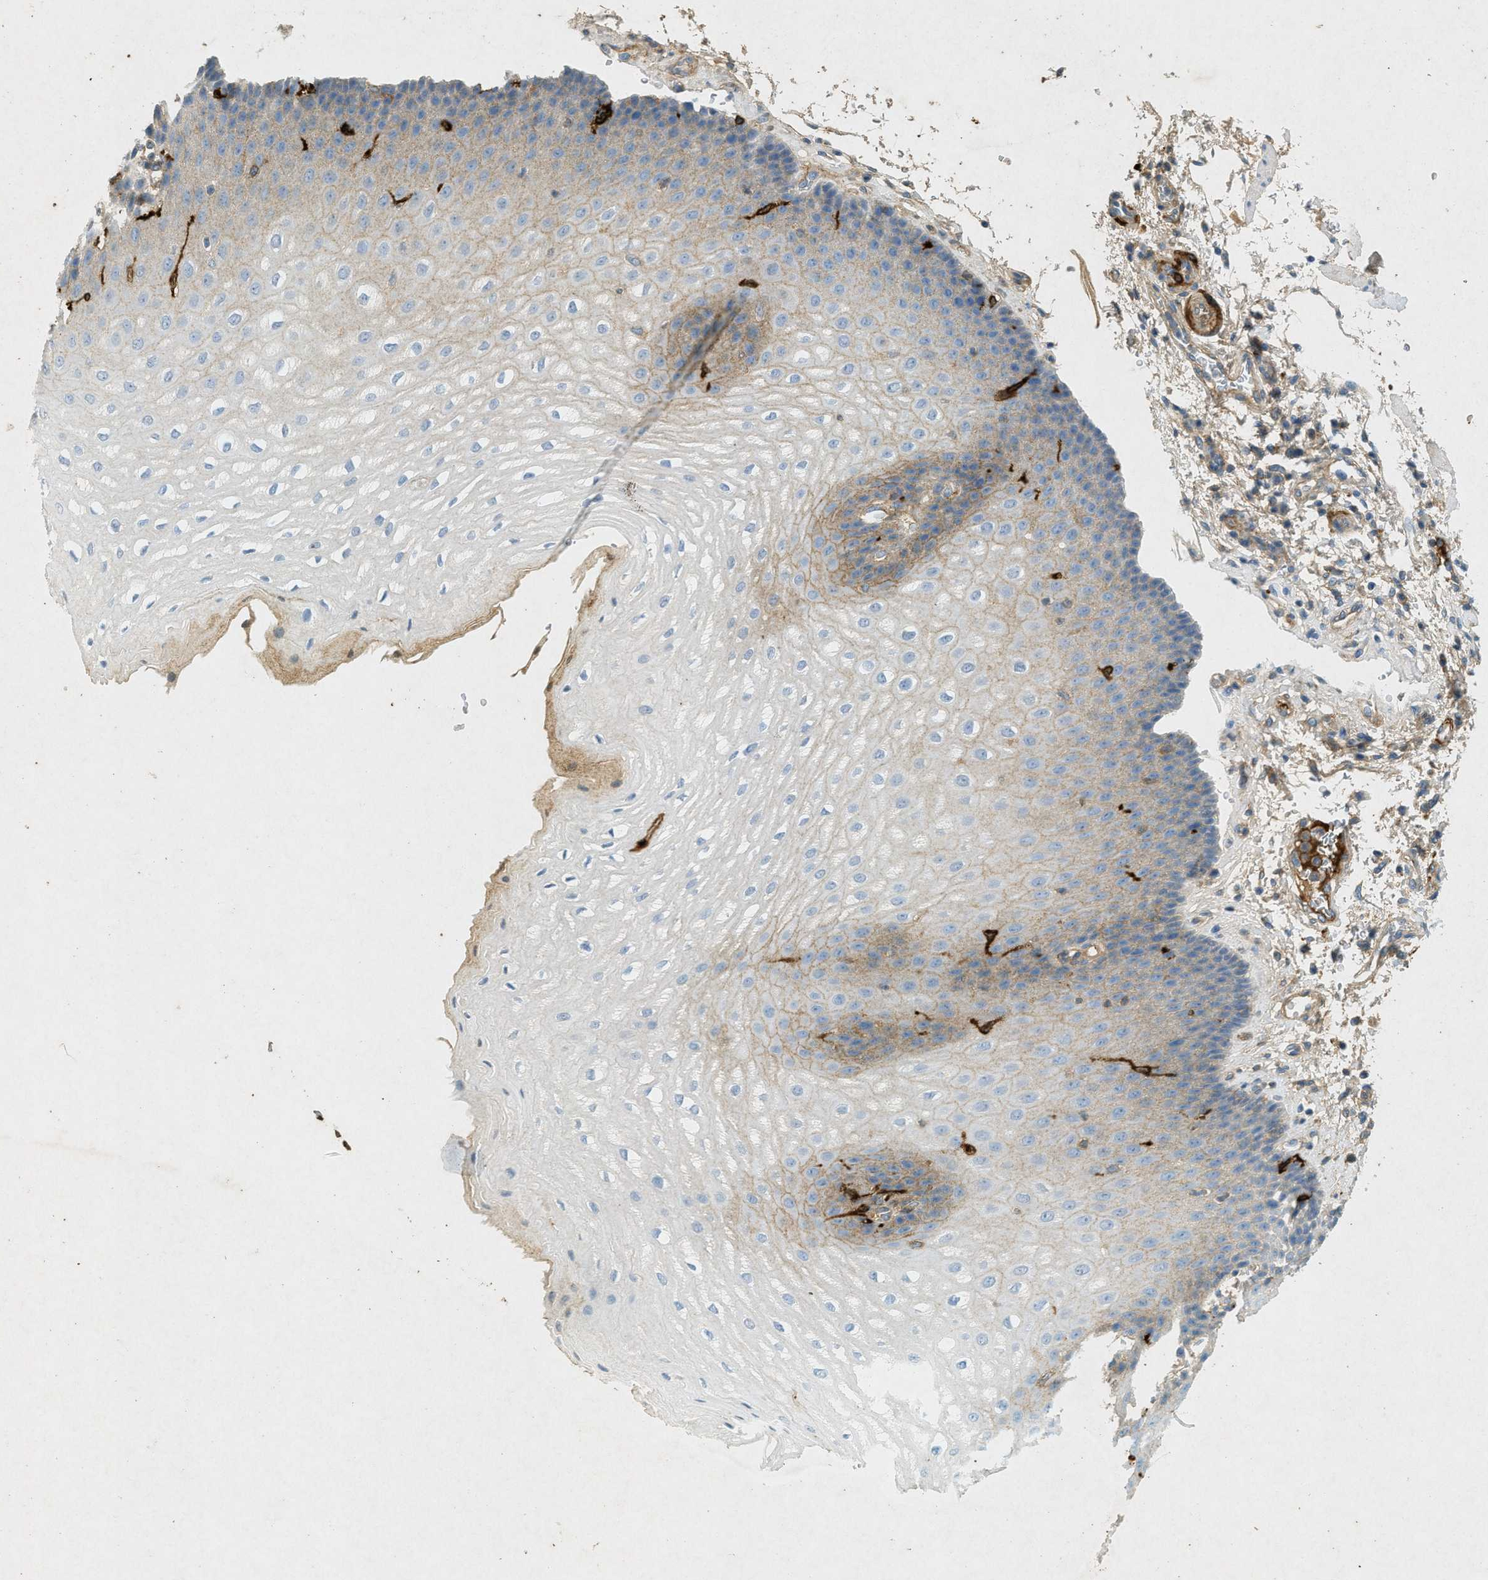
{"staining": {"intensity": "moderate", "quantity": "25%-75%", "location": "cytoplasmic/membranous"}, "tissue": "esophagus", "cell_type": "Squamous epithelial cells", "image_type": "normal", "snomed": [{"axis": "morphology", "description": "Normal tissue, NOS"}, {"axis": "topography", "description": "Esophagus"}], "caption": "High-magnification brightfield microscopy of normal esophagus stained with DAB (brown) and counterstained with hematoxylin (blue). squamous epithelial cells exhibit moderate cytoplasmic/membranous positivity is seen in approximately25%-75% of cells. The protein of interest is stained brown, and the nuclei are stained in blue (DAB (3,3'-diaminobenzidine) IHC with brightfield microscopy, high magnification).", "gene": "F2", "patient": {"sex": "male", "age": 54}}